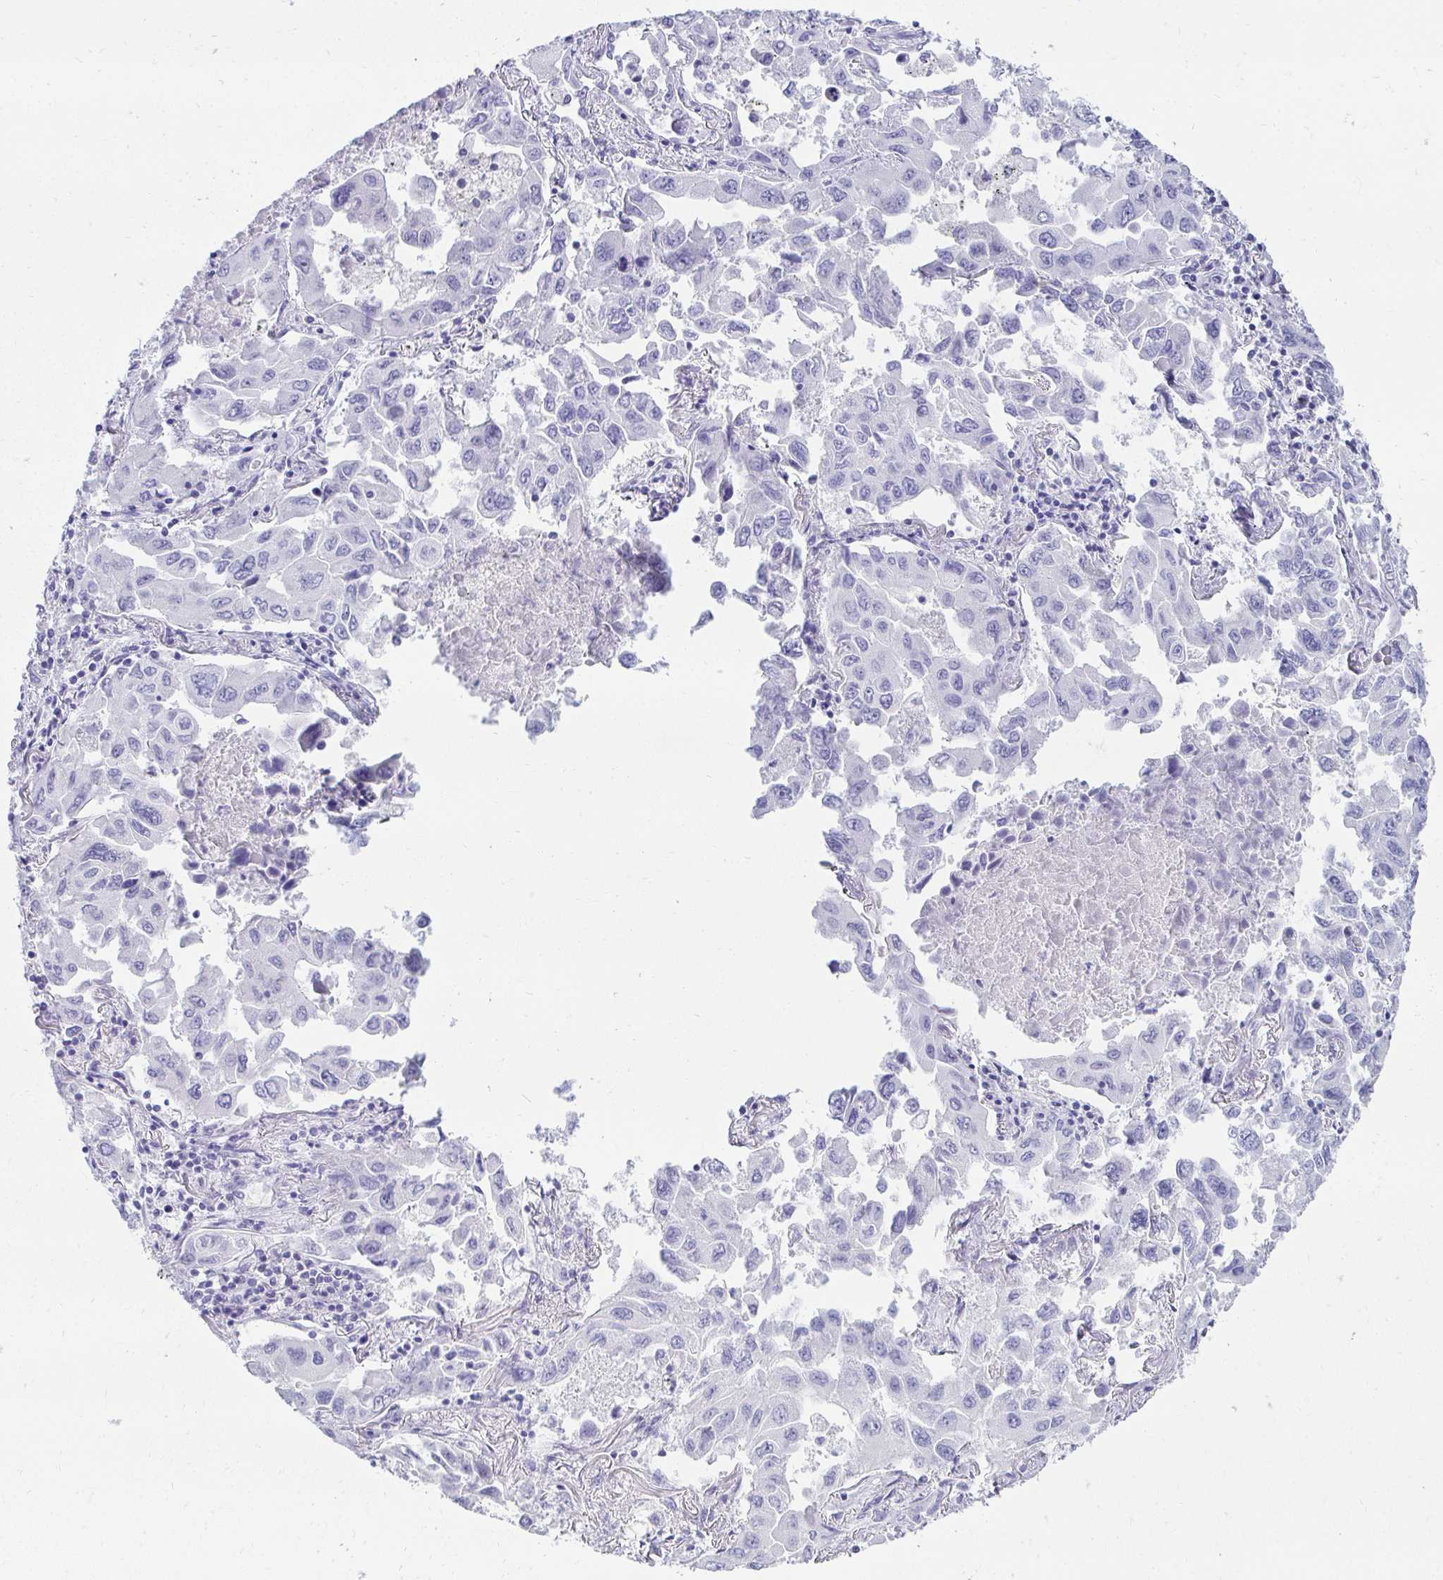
{"staining": {"intensity": "negative", "quantity": "none", "location": "none"}, "tissue": "lung cancer", "cell_type": "Tumor cells", "image_type": "cancer", "snomed": [{"axis": "morphology", "description": "Adenocarcinoma, NOS"}, {"axis": "topography", "description": "Lung"}], "caption": "Human lung cancer stained for a protein using immunohistochemistry (IHC) shows no expression in tumor cells.", "gene": "SEC14L3", "patient": {"sex": "male", "age": 64}}